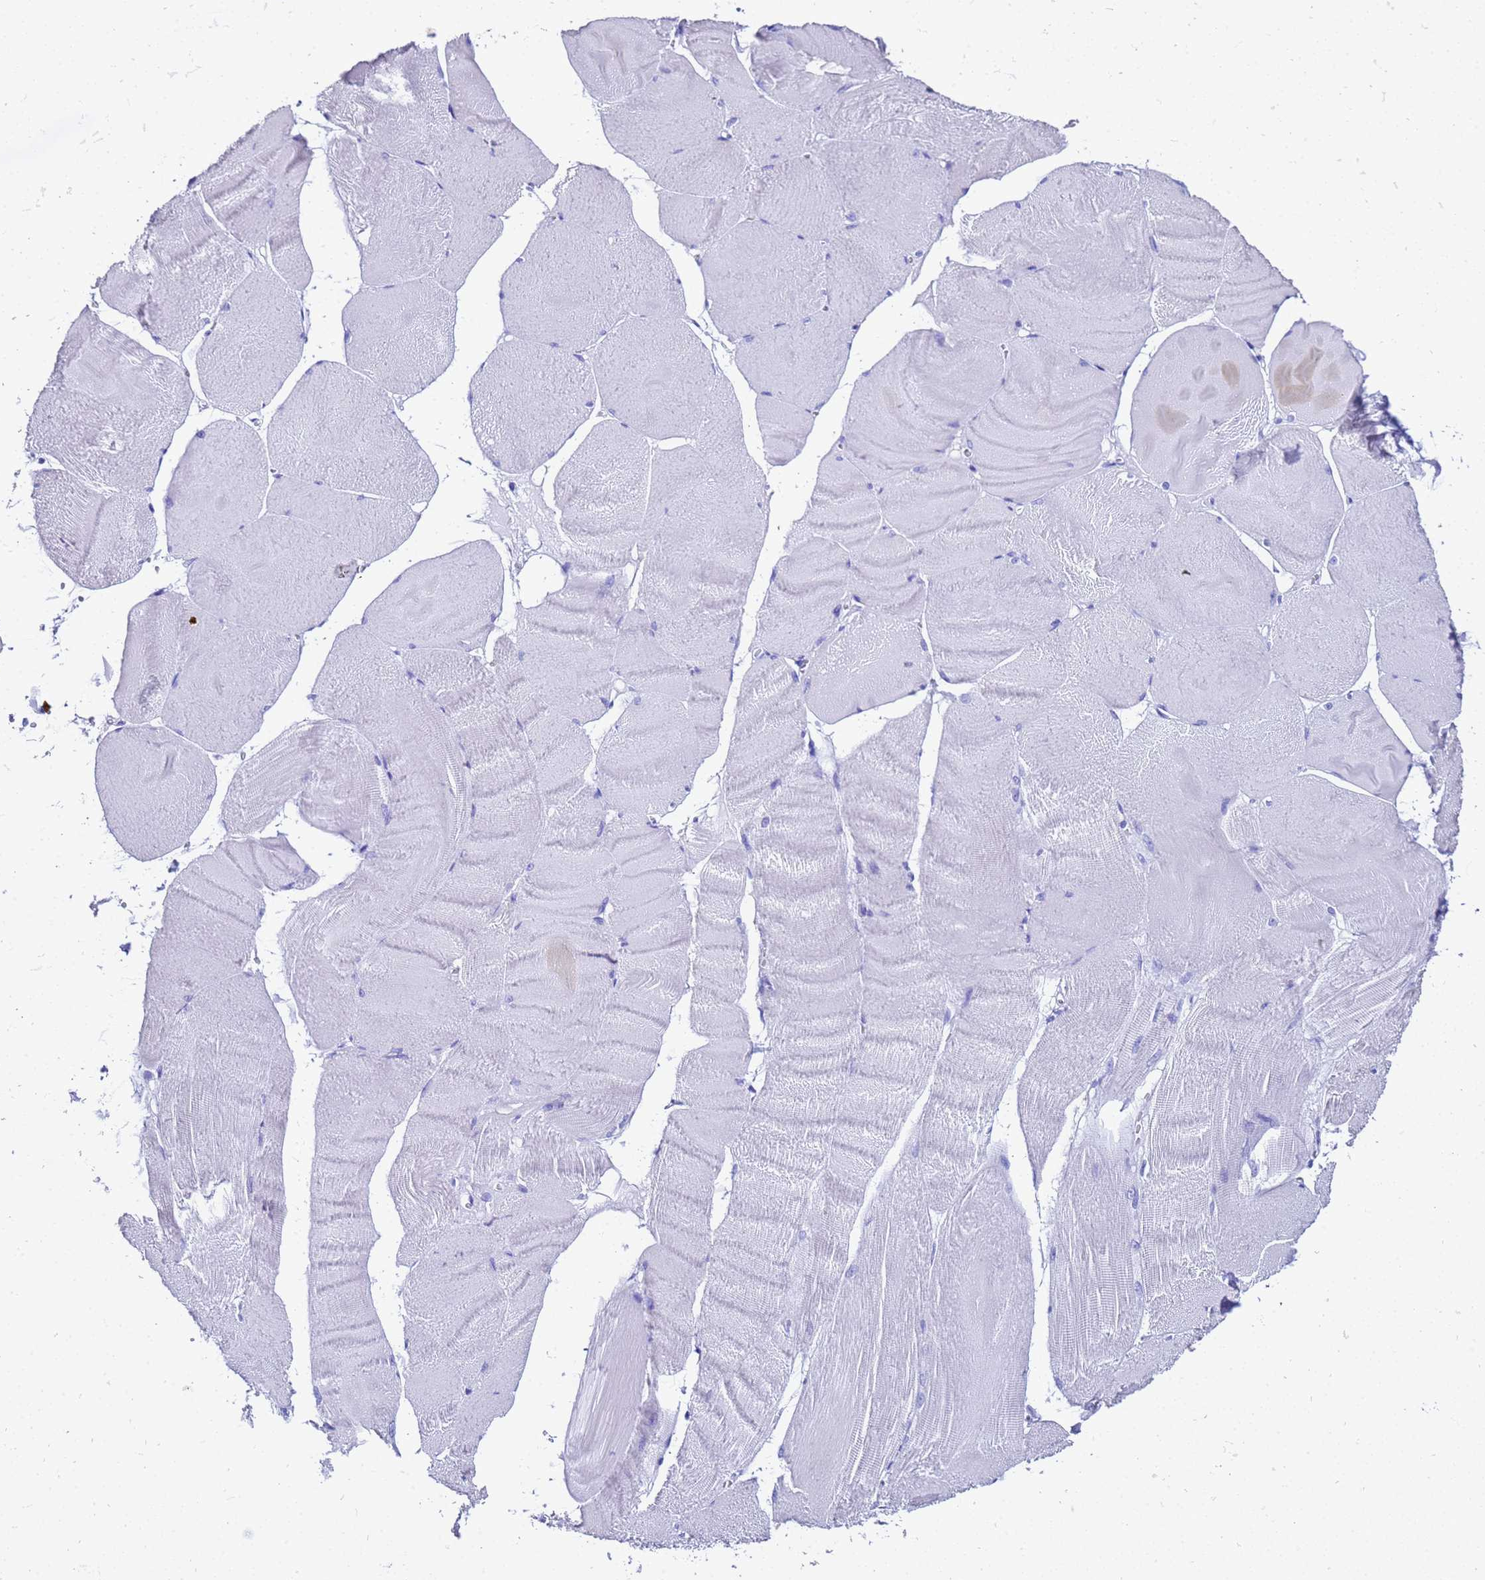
{"staining": {"intensity": "negative", "quantity": "none", "location": "none"}, "tissue": "skeletal muscle", "cell_type": "Myocytes", "image_type": "normal", "snomed": [{"axis": "morphology", "description": "Normal tissue, NOS"}, {"axis": "morphology", "description": "Basal cell carcinoma"}, {"axis": "topography", "description": "Skeletal muscle"}], "caption": "A histopathology image of skeletal muscle stained for a protein shows no brown staining in myocytes.", "gene": "LIPF", "patient": {"sex": "female", "age": 64}}